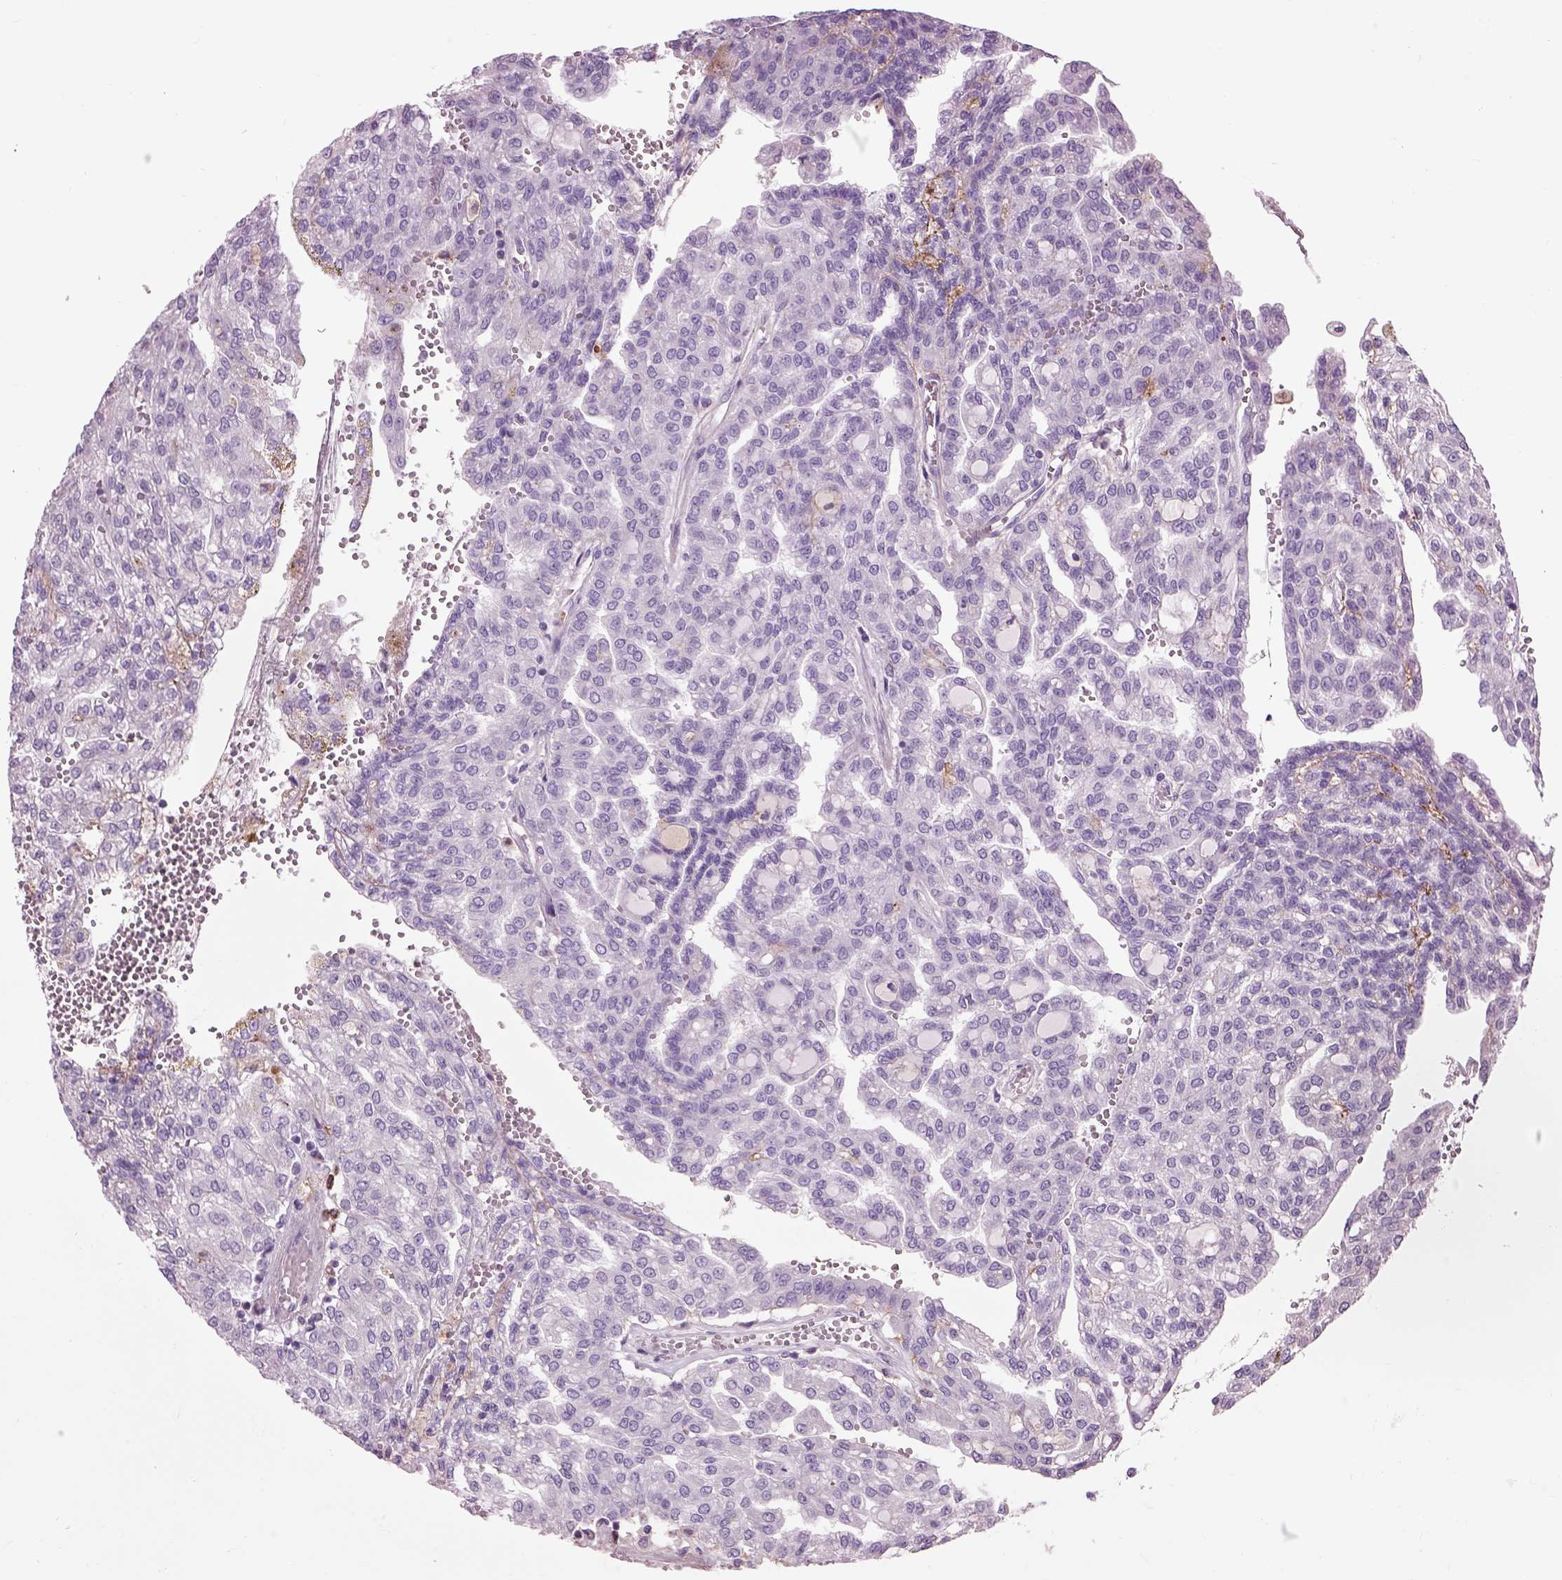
{"staining": {"intensity": "negative", "quantity": "none", "location": "none"}, "tissue": "renal cancer", "cell_type": "Tumor cells", "image_type": "cancer", "snomed": [{"axis": "morphology", "description": "Adenocarcinoma, NOS"}, {"axis": "topography", "description": "Kidney"}], "caption": "Tumor cells show no significant expression in renal cancer.", "gene": "EMILIN2", "patient": {"sex": "male", "age": 63}}